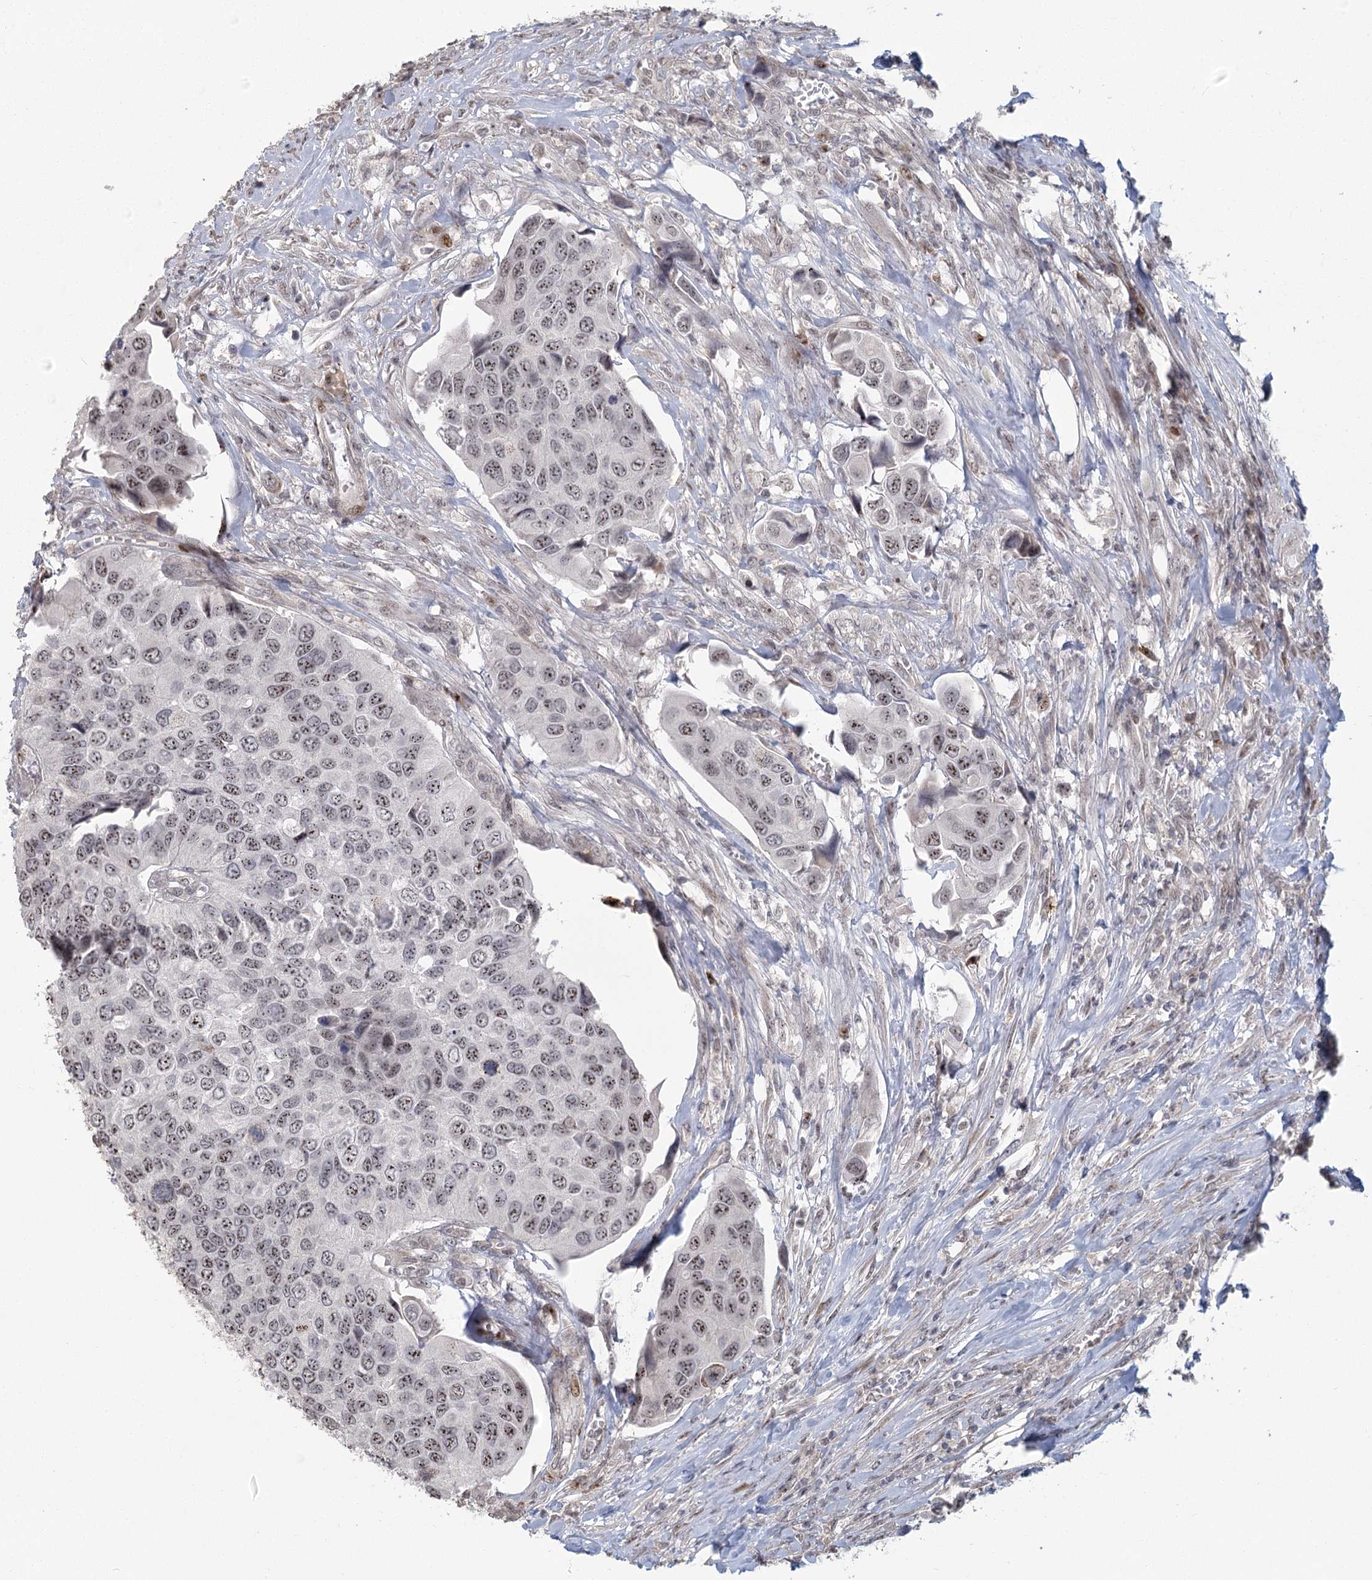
{"staining": {"intensity": "weak", "quantity": ">75%", "location": "nuclear"}, "tissue": "urothelial cancer", "cell_type": "Tumor cells", "image_type": "cancer", "snomed": [{"axis": "morphology", "description": "Urothelial carcinoma, High grade"}, {"axis": "topography", "description": "Urinary bladder"}], "caption": "Protein expression analysis of urothelial cancer displays weak nuclear positivity in about >75% of tumor cells.", "gene": "PARM1", "patient": {"sex": "male", "age": 74}}